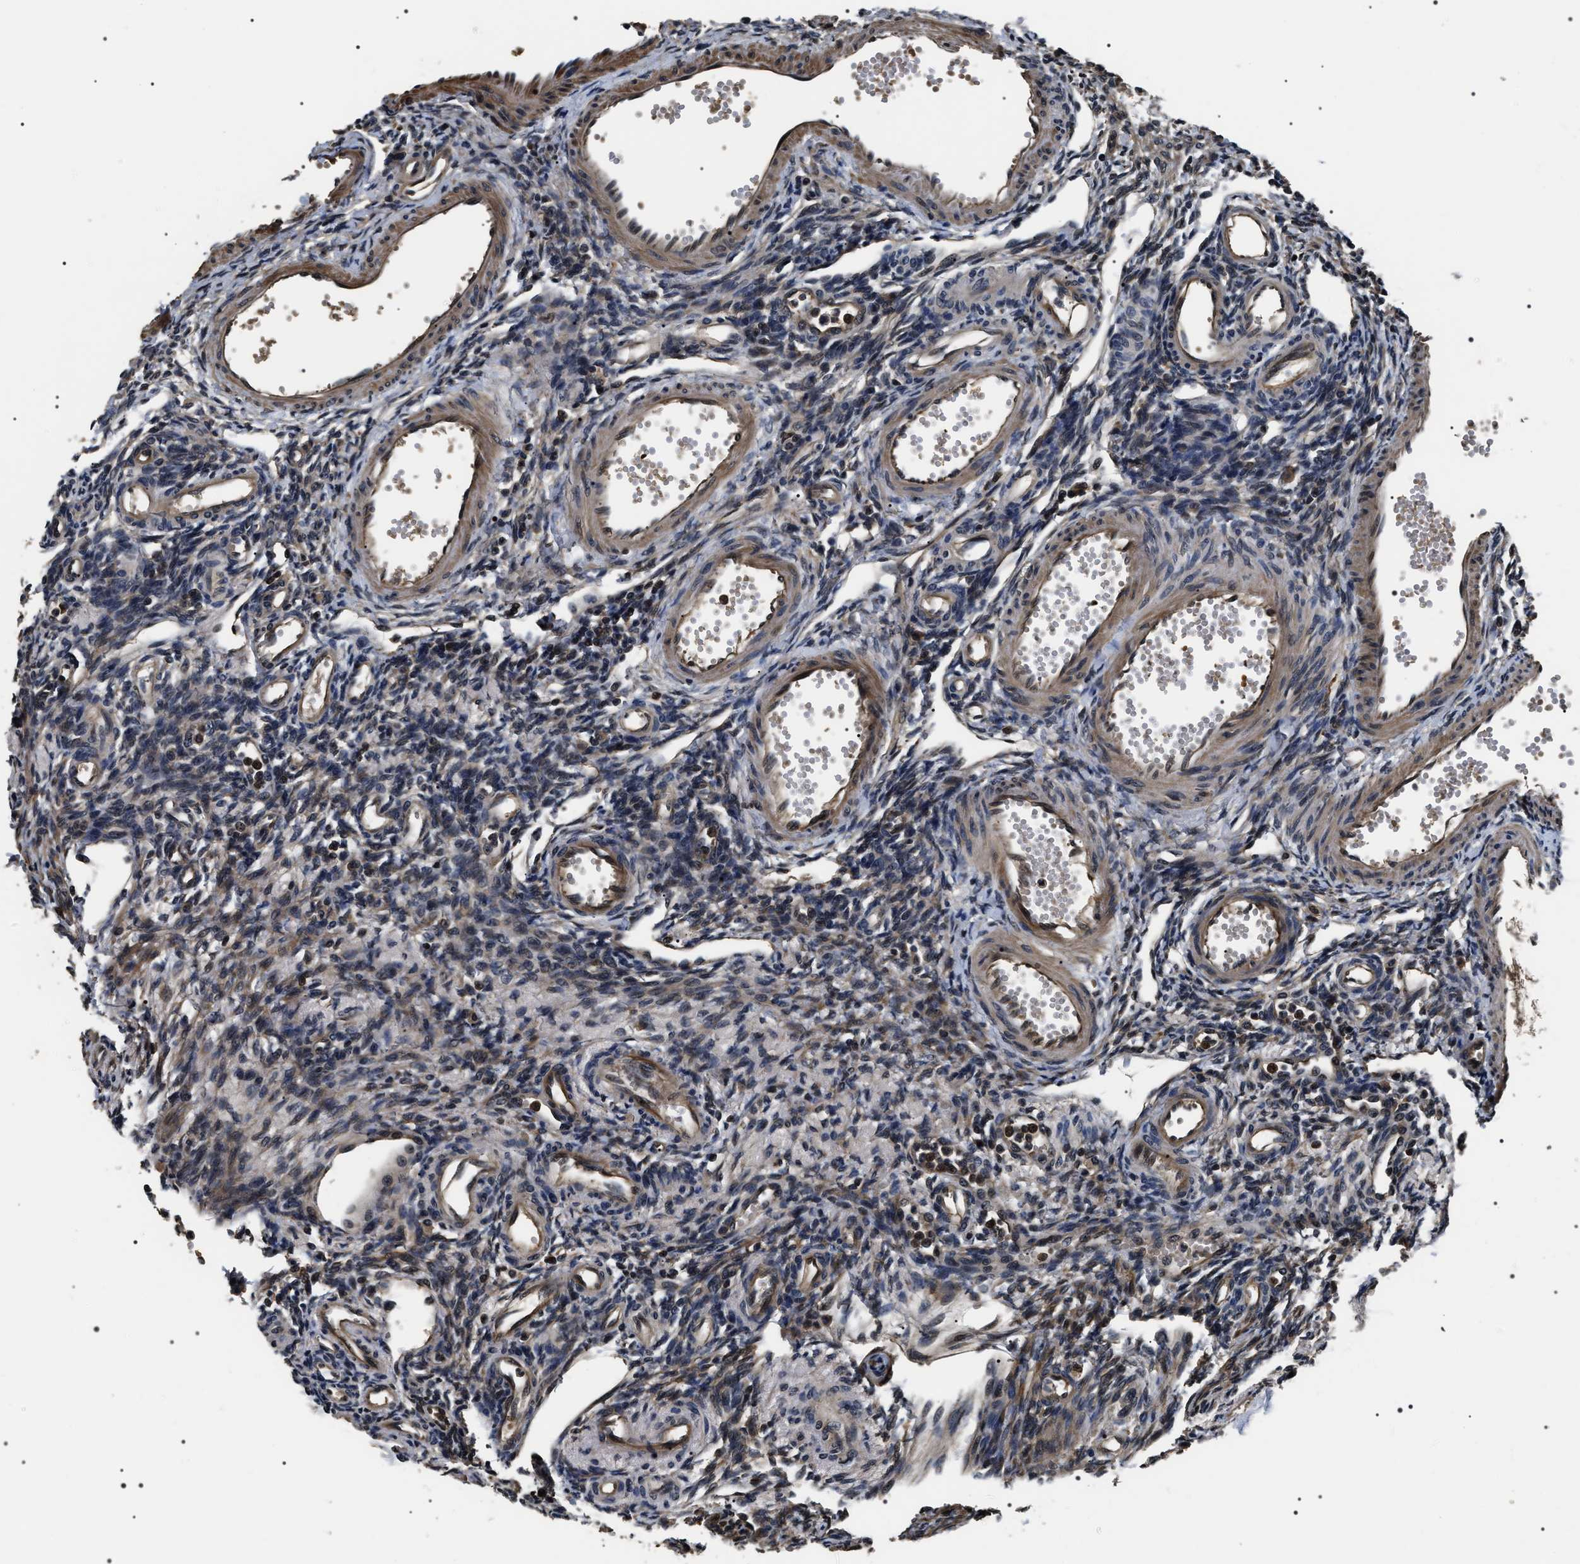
{"staining": {"intensity": "moderate", "quantity": "25%-75%", "location": "cytoplasmic/membranous,nuclear"}, "tissue": "ovary", "cell_type": "Follicle cells", "image_type": "normal", "snomed": [{"axis": "morphology", "description": "Normal tissue, NOS"}, {"axis": "topography", "description": "Ovary"}], "caption": "Immunohistochemistry (IHC) (DAB (3,3'-diaminobenzidine)) staining of normal human ovary shows moderate cytoplasmic/membranous,nuclear protein staining in about 25%-75% of follicle cells.", "gene": "ARHGAP22", "patient": {"sex": "female", "age": 33}}